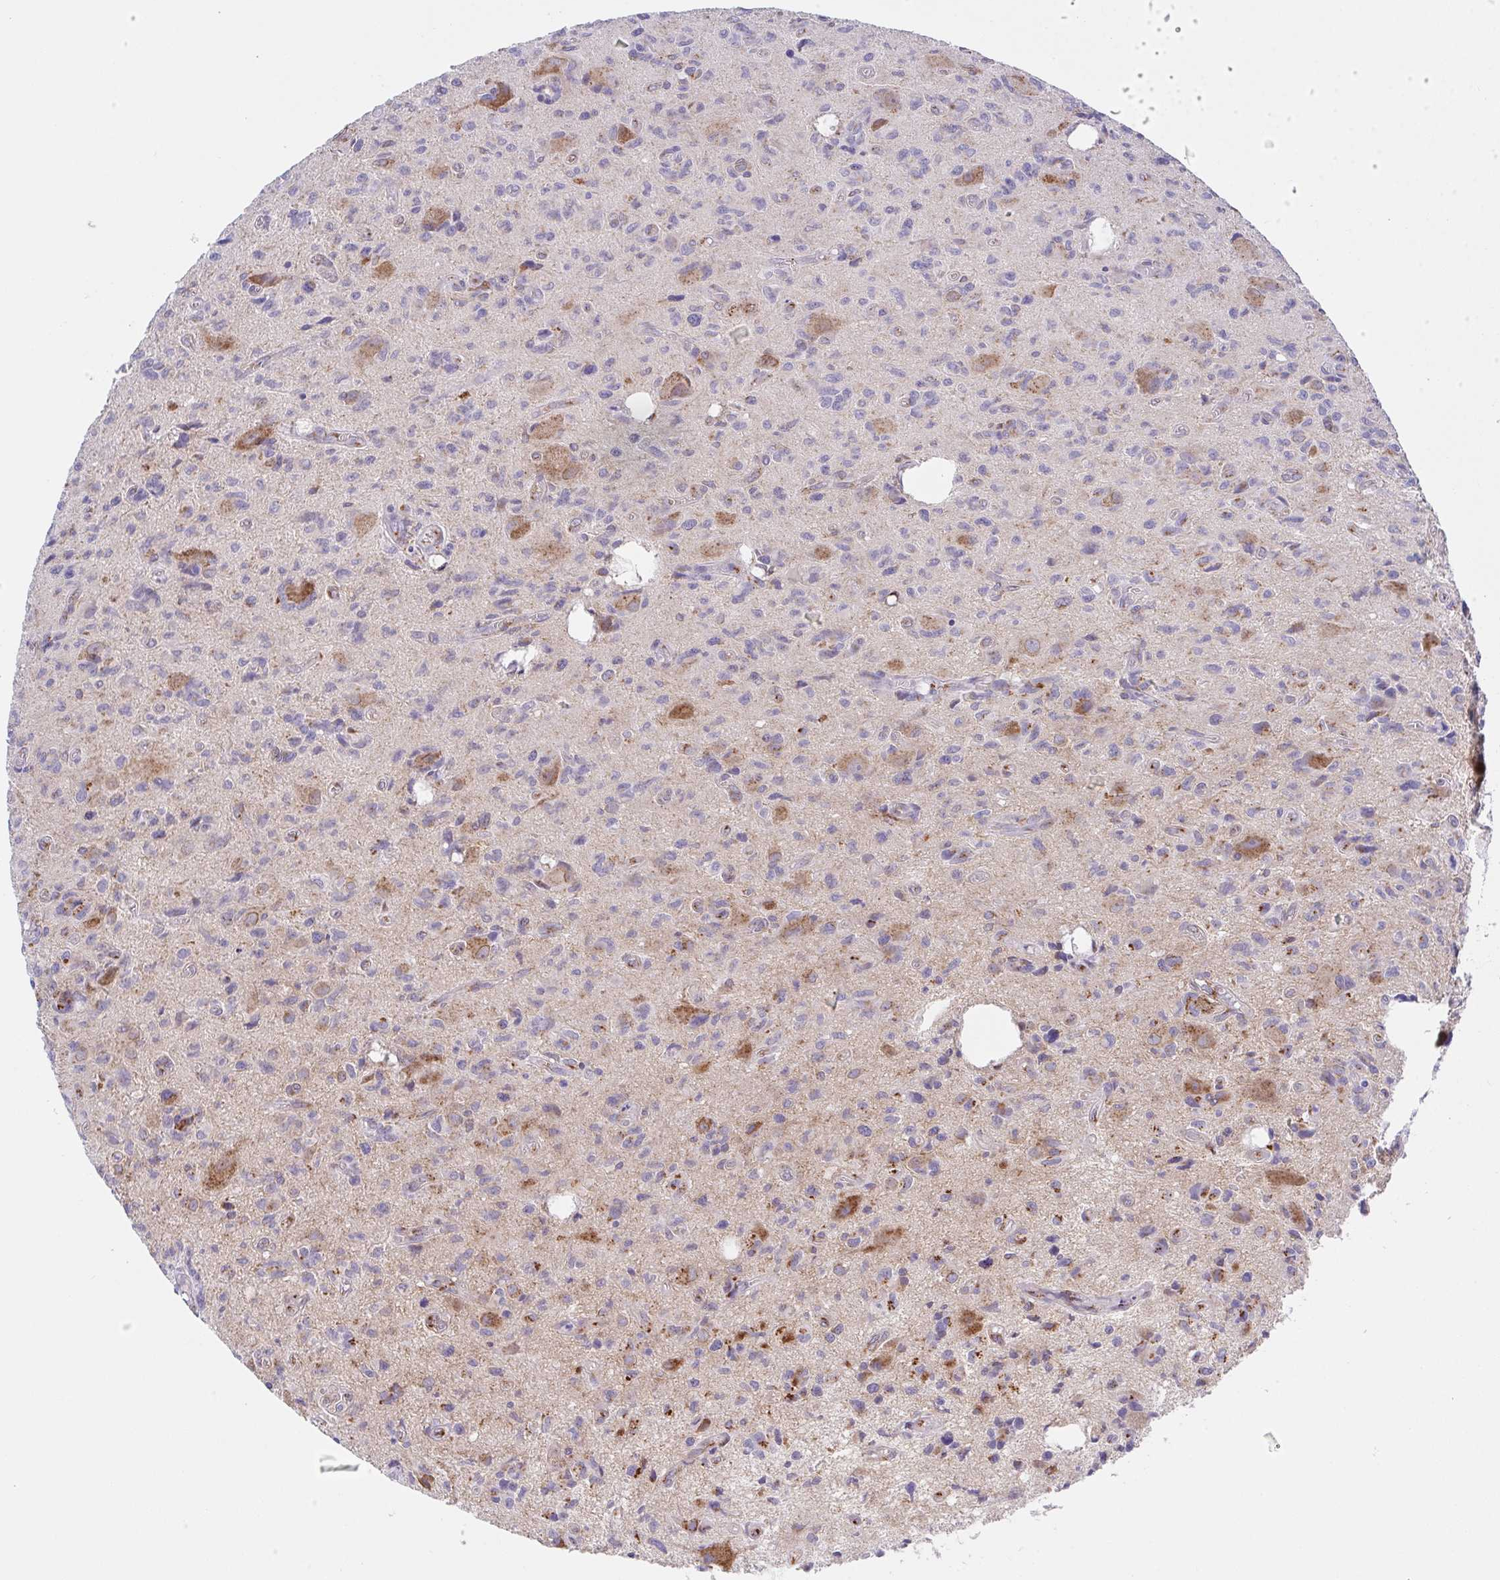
{"staining": {"intensity": "moderate", "quantity": "25%-75%", "location": "cytoplasmic/membranous"}, "tissue": "glioma", "cell_type": "Tumor cells", "image_type": "cancer", "snomed": [{"axis": "morphology", "description": "Glioma, malignant, High grade"}, {"axis": "topography", "description": "Brain"}], "caption": "Moderate cytoplasmic/membranous protein staining is present in about 25%-75% of tumor cells in glioma.", "gene": "PROSER3", "patient": {"sex": "male", "age": 76}}